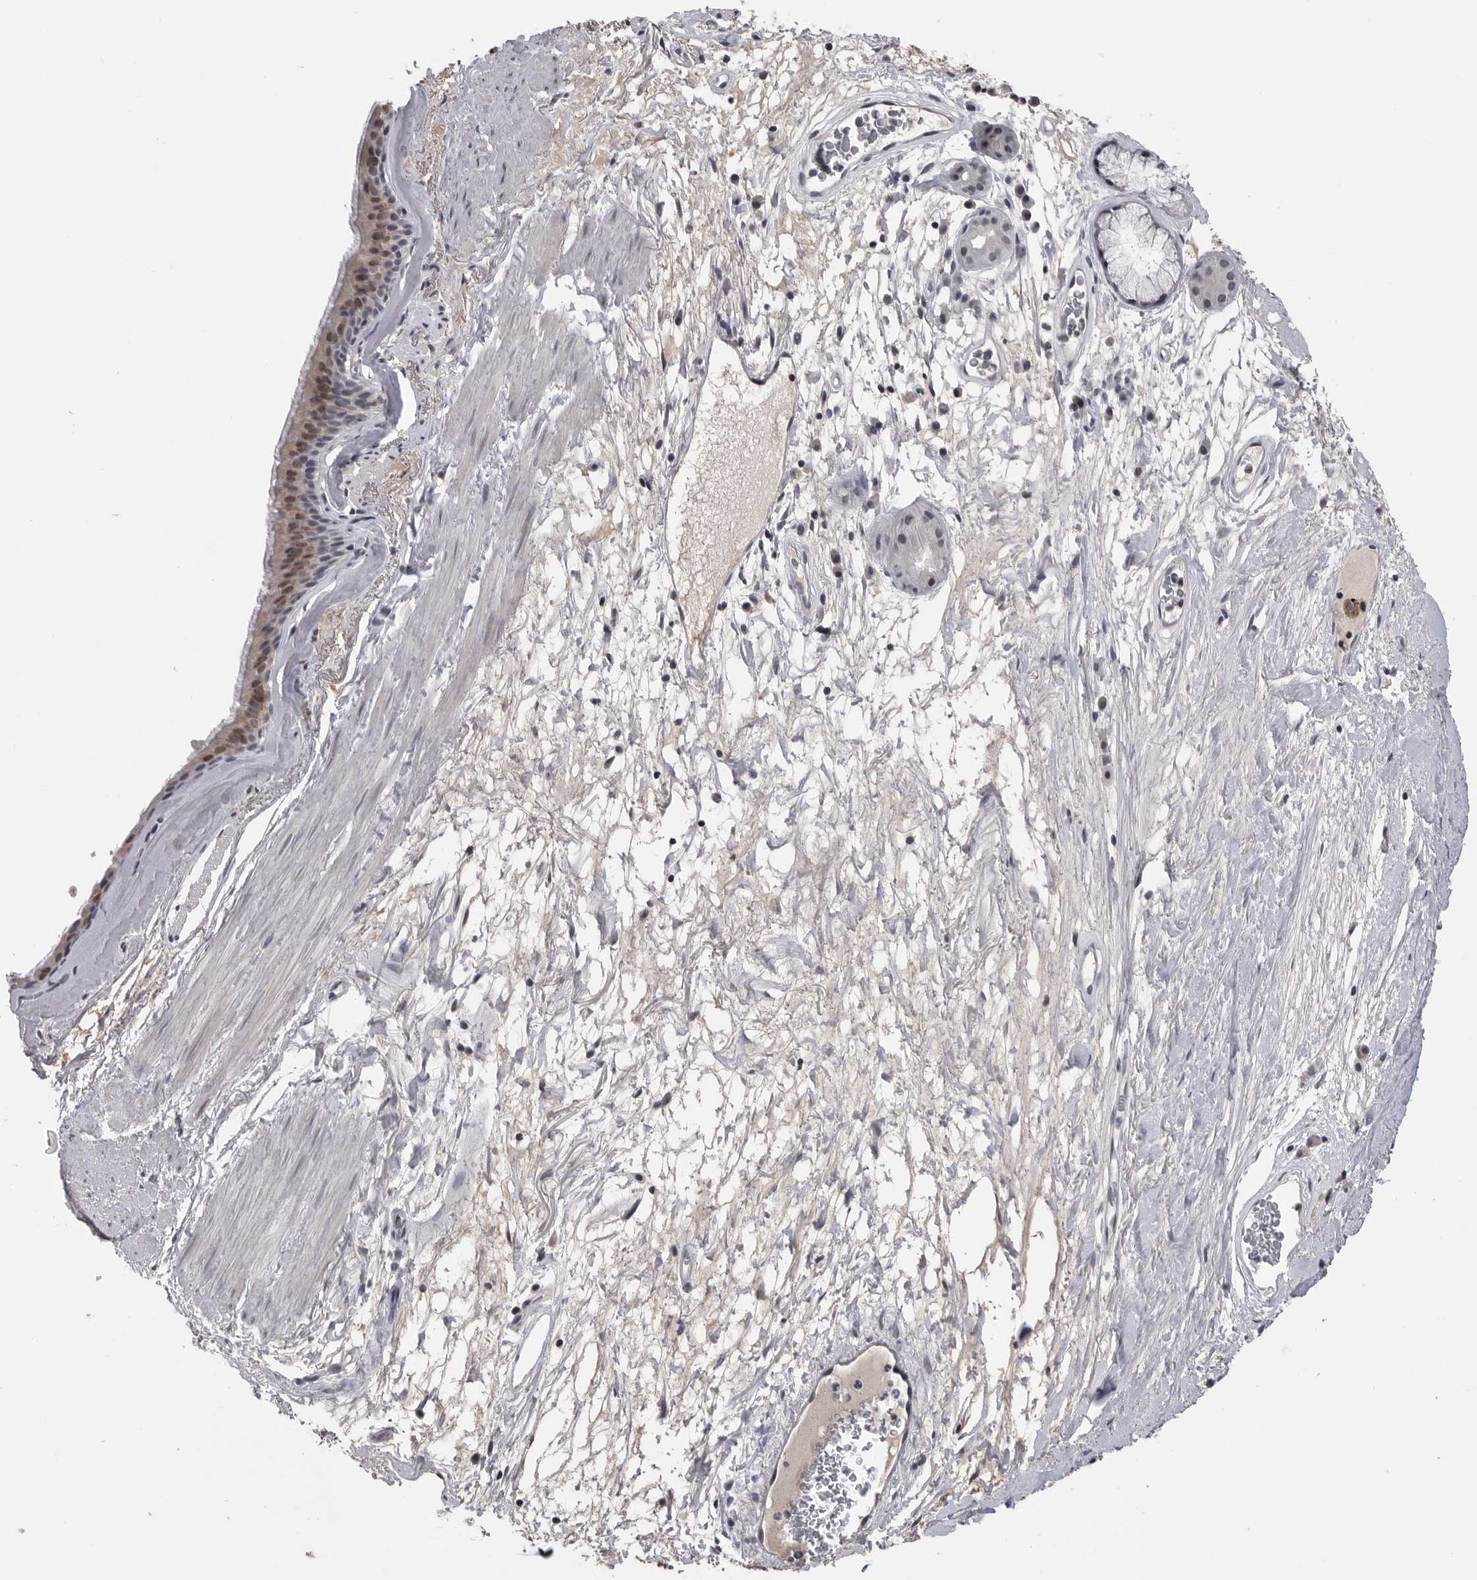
{"staining": {"intensity": "moderate", "quantity": ">75%", "location": "nuclear"}, "tissue": "bronchus", "cell_type": "Respiratory epithelial cells", "image_type": "normal", "snomed": [{"axis": "morphology", "description": "Normal tissue, NOS"}, {"axis": "topography", "description": "Cartilage tissue"}], "caption": "Bronchus stained with DAB (3,3'-diaminobenzidine) IHC shows medium levels of moderate nuclear staining in about >75% of respiratory epithelial cells. The staining was performed using DAB (3,3'-diaminobenzidine) to visualize the protein expression in brown, while the nuclei were stained in blue with hematoxylin (Magnification: 20x).", "gene": "DLG2", "patient": {"sex": "female", "age": 63}}